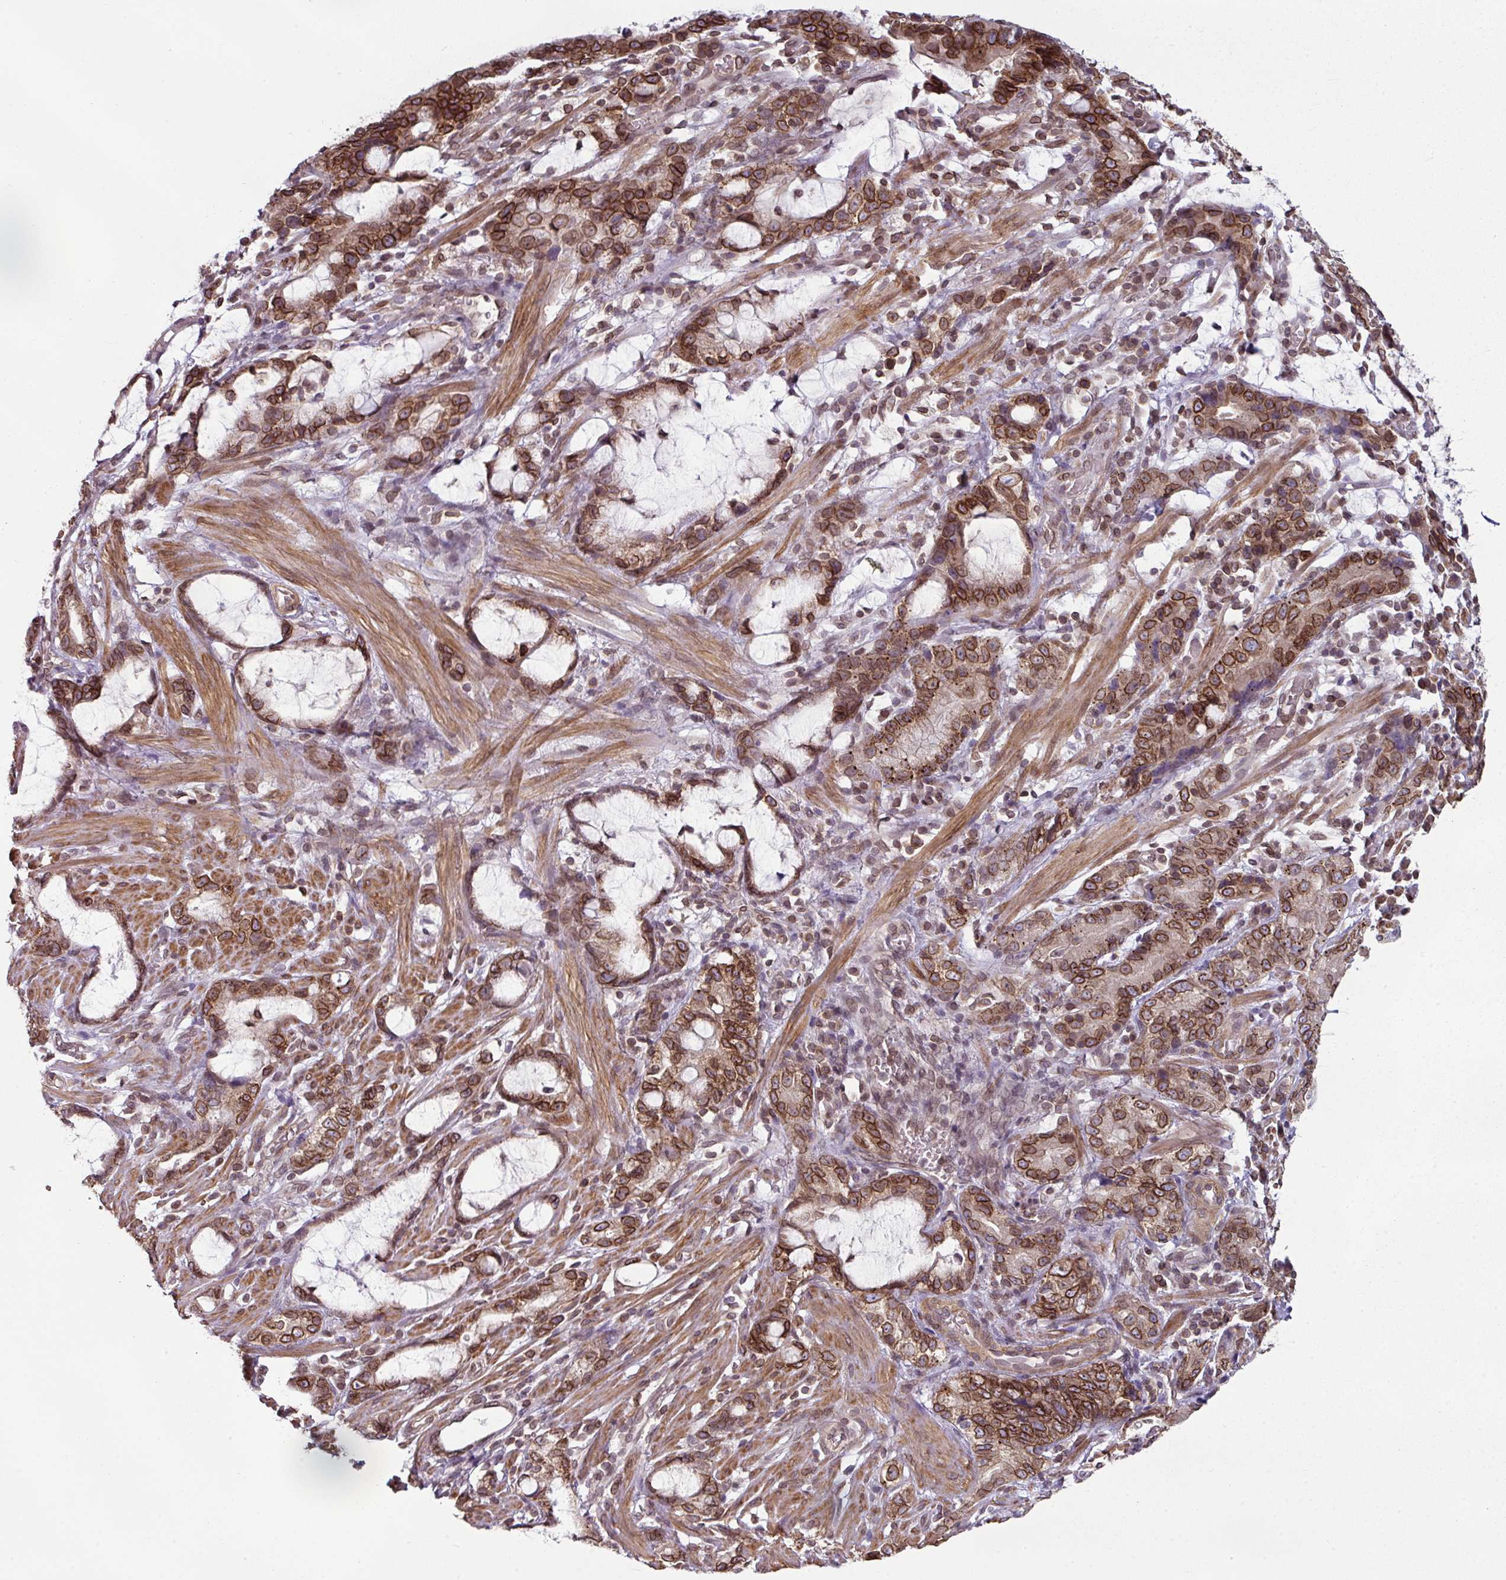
{"staining": {"intensity": "strong", "quantity": ">75%", "location": "cytoplasmic/membranous,nuclear"}, "tissue": "stomach cancer", "cell_type": "Tumor cells", "image_type": "cancer", "snomed": [{"axis": "morphology", "description": "Adenocarcinoma, NOS"}, {"axis": "topography", "description": "Stomach"}], "caption": "The photomicrograph shows a brown stain indicating the presence of a protein in the cytoplasmic/membranous and nuclear of tumor cells in stomach adenocarcinoma.", "gene": "RANGAP1", "patient": {"sex": "male", "age": 55}}